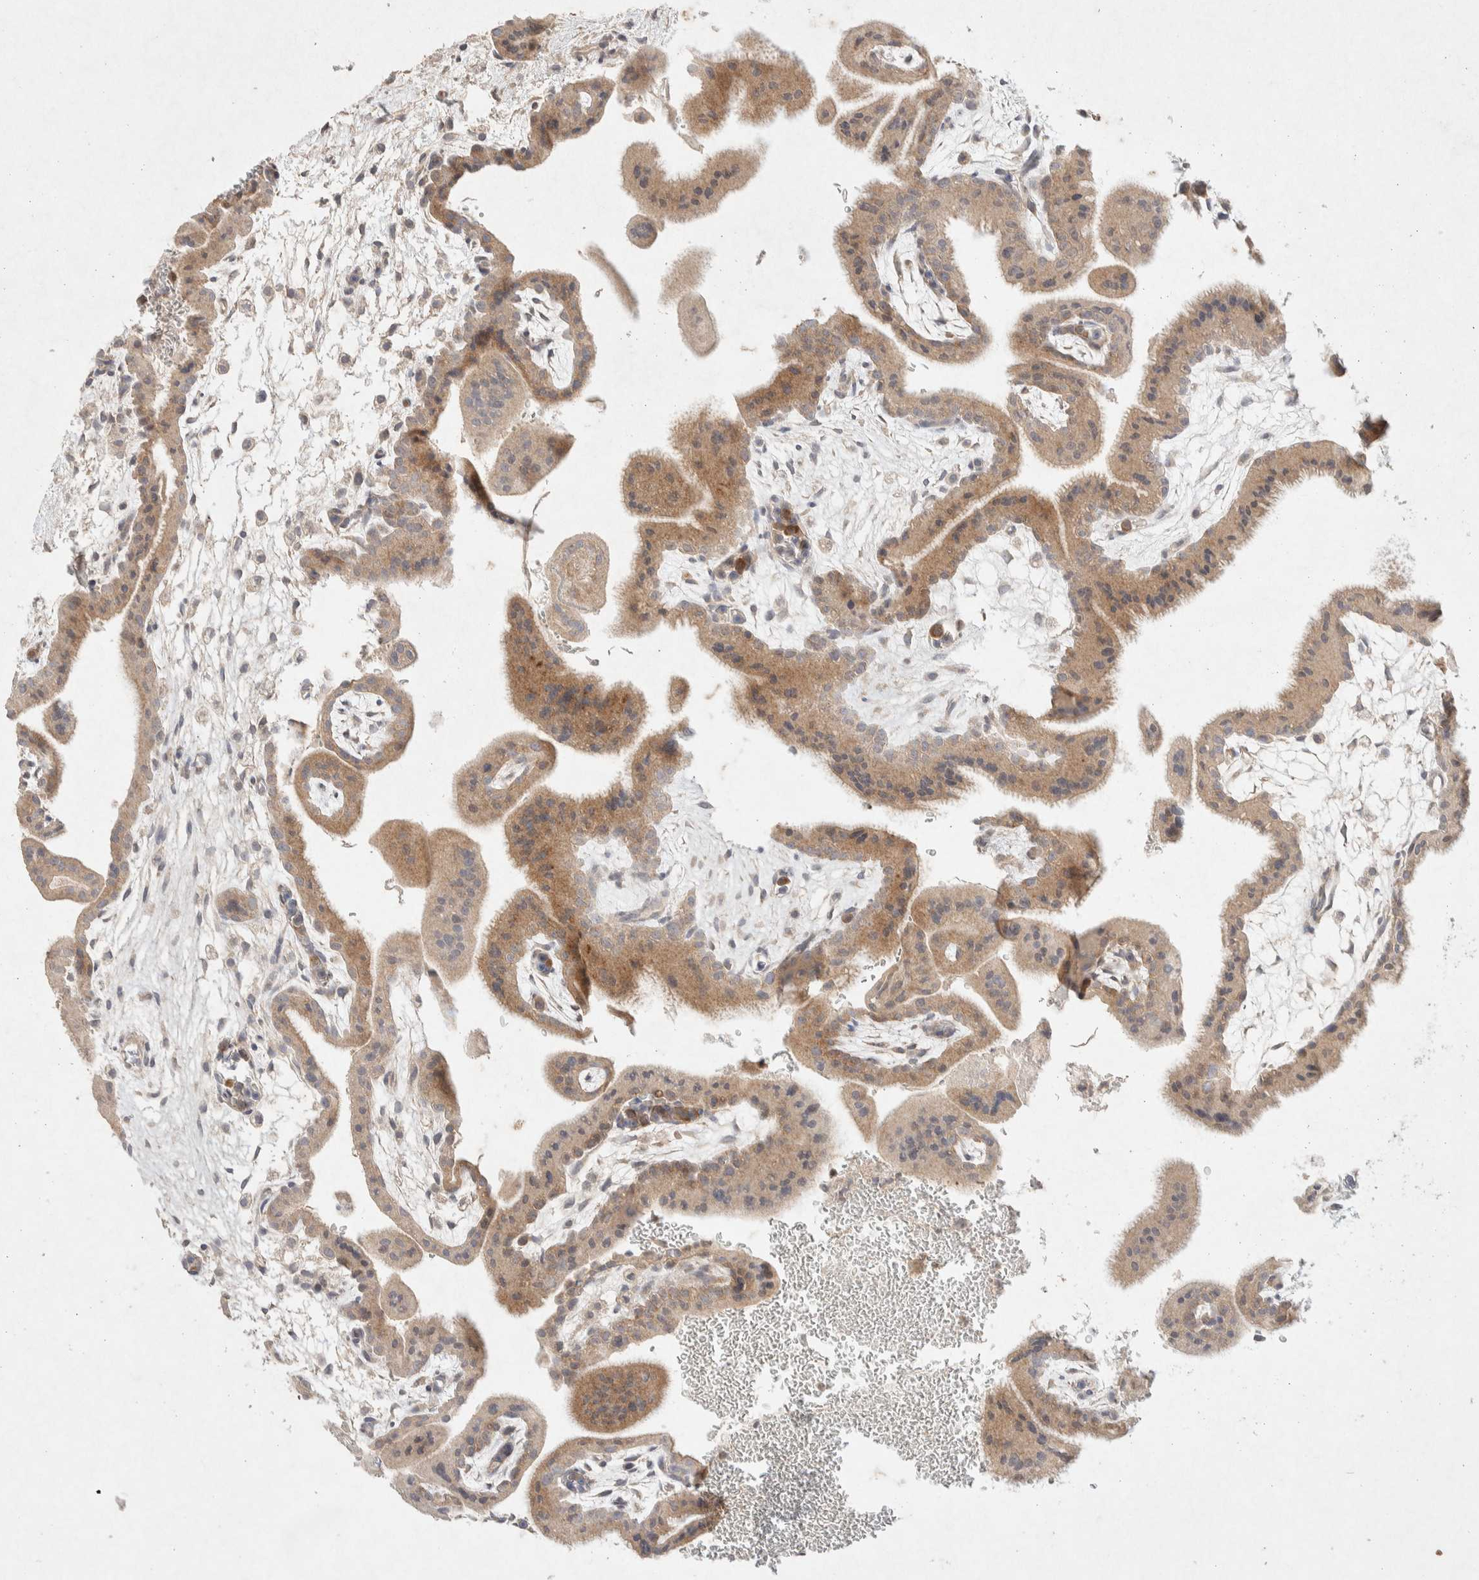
{"staining": {"intensity": "moderate", "quantity": "25%-75%", "location": "cytoplasmic/membranous"}, "tissue": "placenta", "cell_type": "Trophoblastic cells", "image_type": "normal", "snomed": [{"axis": "morphology", "description": "Normal tissue, NOS"}, {"axis": "topography", "description": "Placenta"}], "caption": "Unremarkable placenta displays moderate cytoplasmic/membranous expression in about 25%-75% of trophoblastic cells, visualized by immunohistochemistry.", "gene": "GNAI1", "patient": {"sex": "female", "age": 35}}